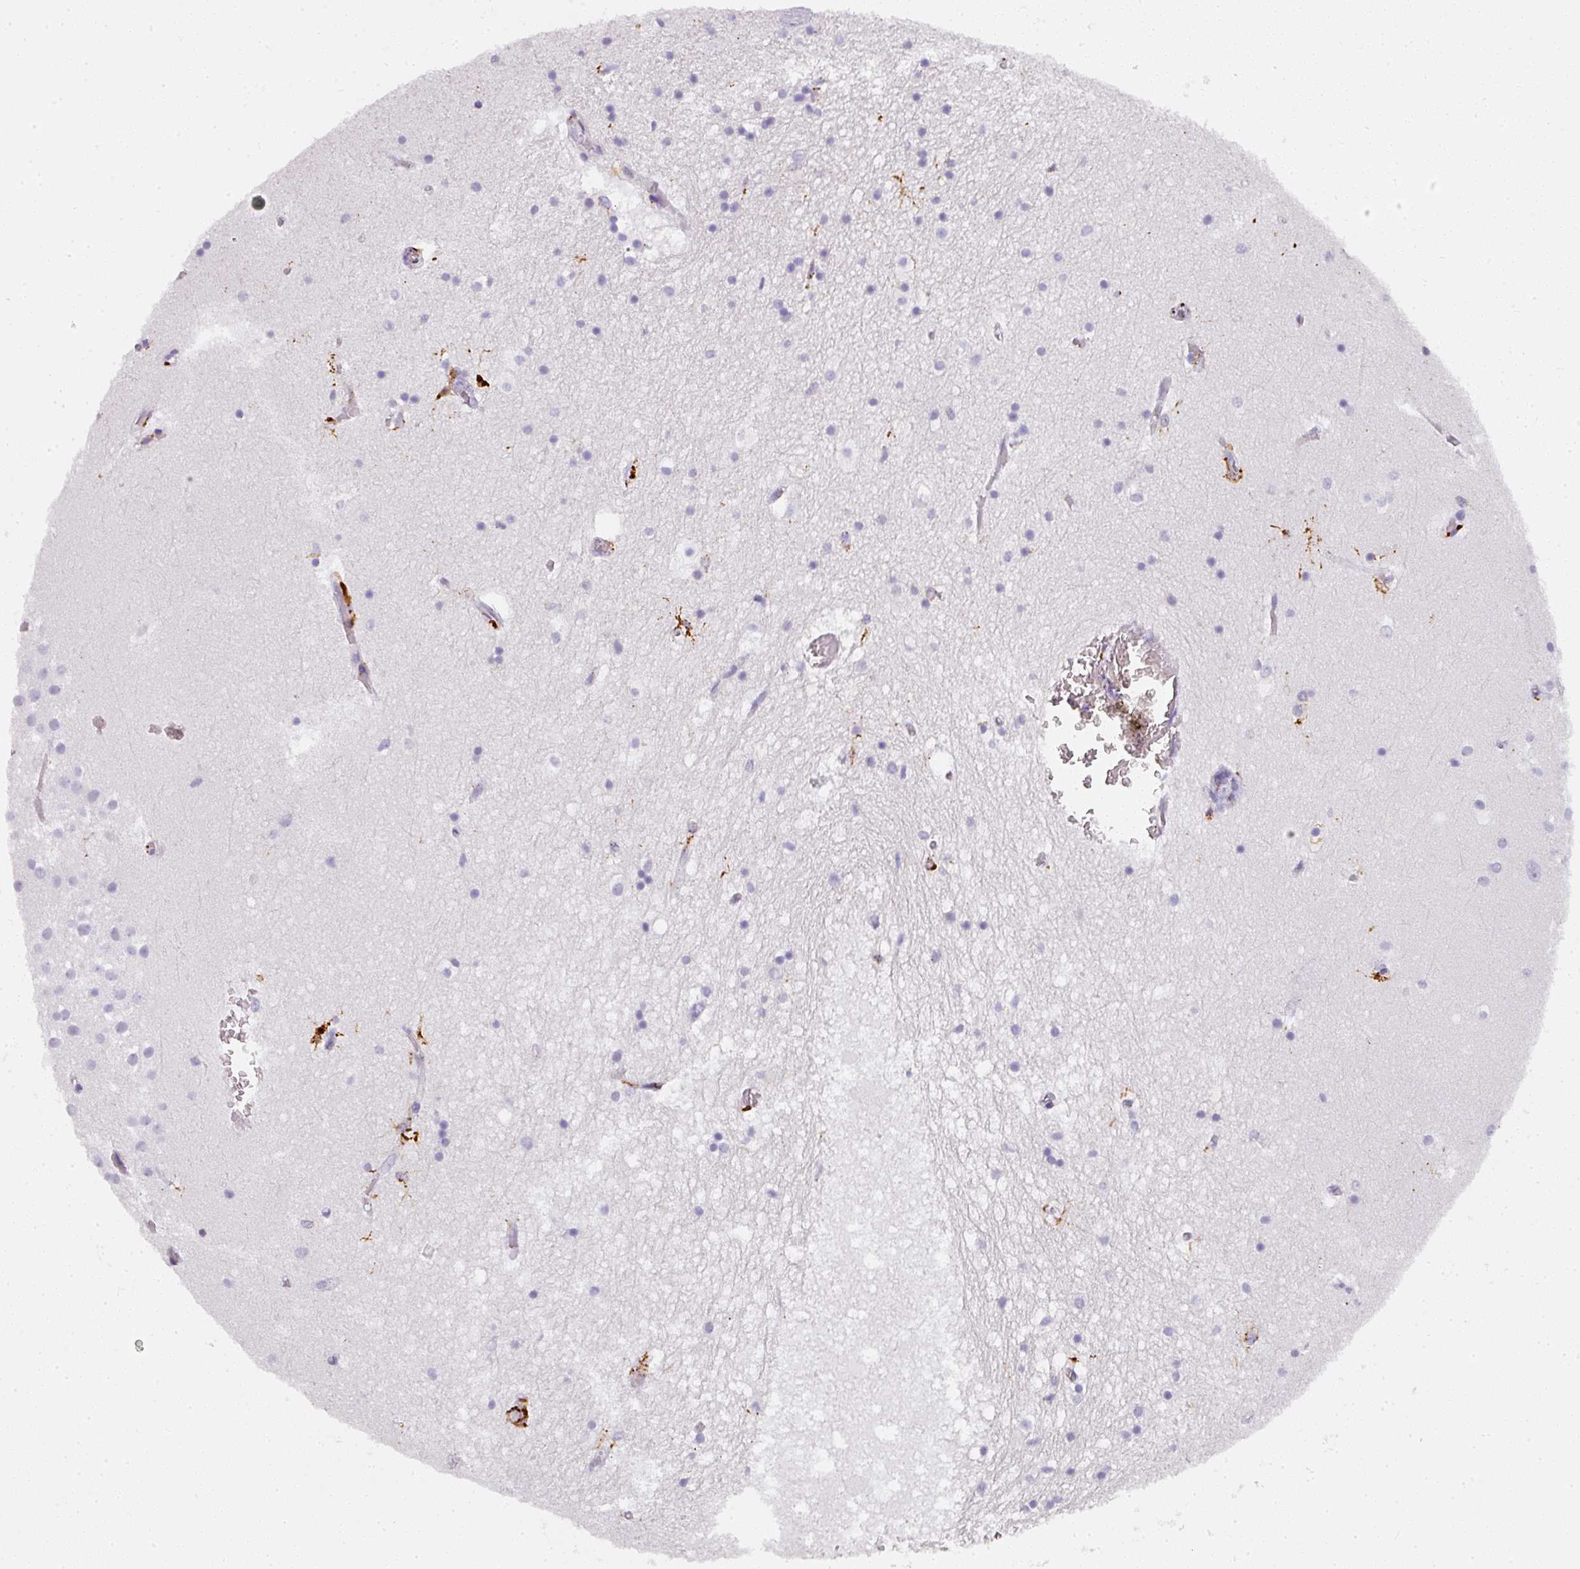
{"staining": {"intensity": "negative", "quantity": "none", "location": "none"}, "tissue": "hippocampus", "cell_type": "Glial cells", "image_type": "normal", "snomed": [{"axis": "morphology", "description": "Normal tissue, NOS"}, {"axis": "topography", "description": "Hippocampus"}], "caption": "High power microscopy image of an immunohistochemistry (IHC) image of benign hippocampus, revealing no significant positivity in glial cells.", "gene": "MMACHC", "patient": {"sex": "female", "age": 52}}